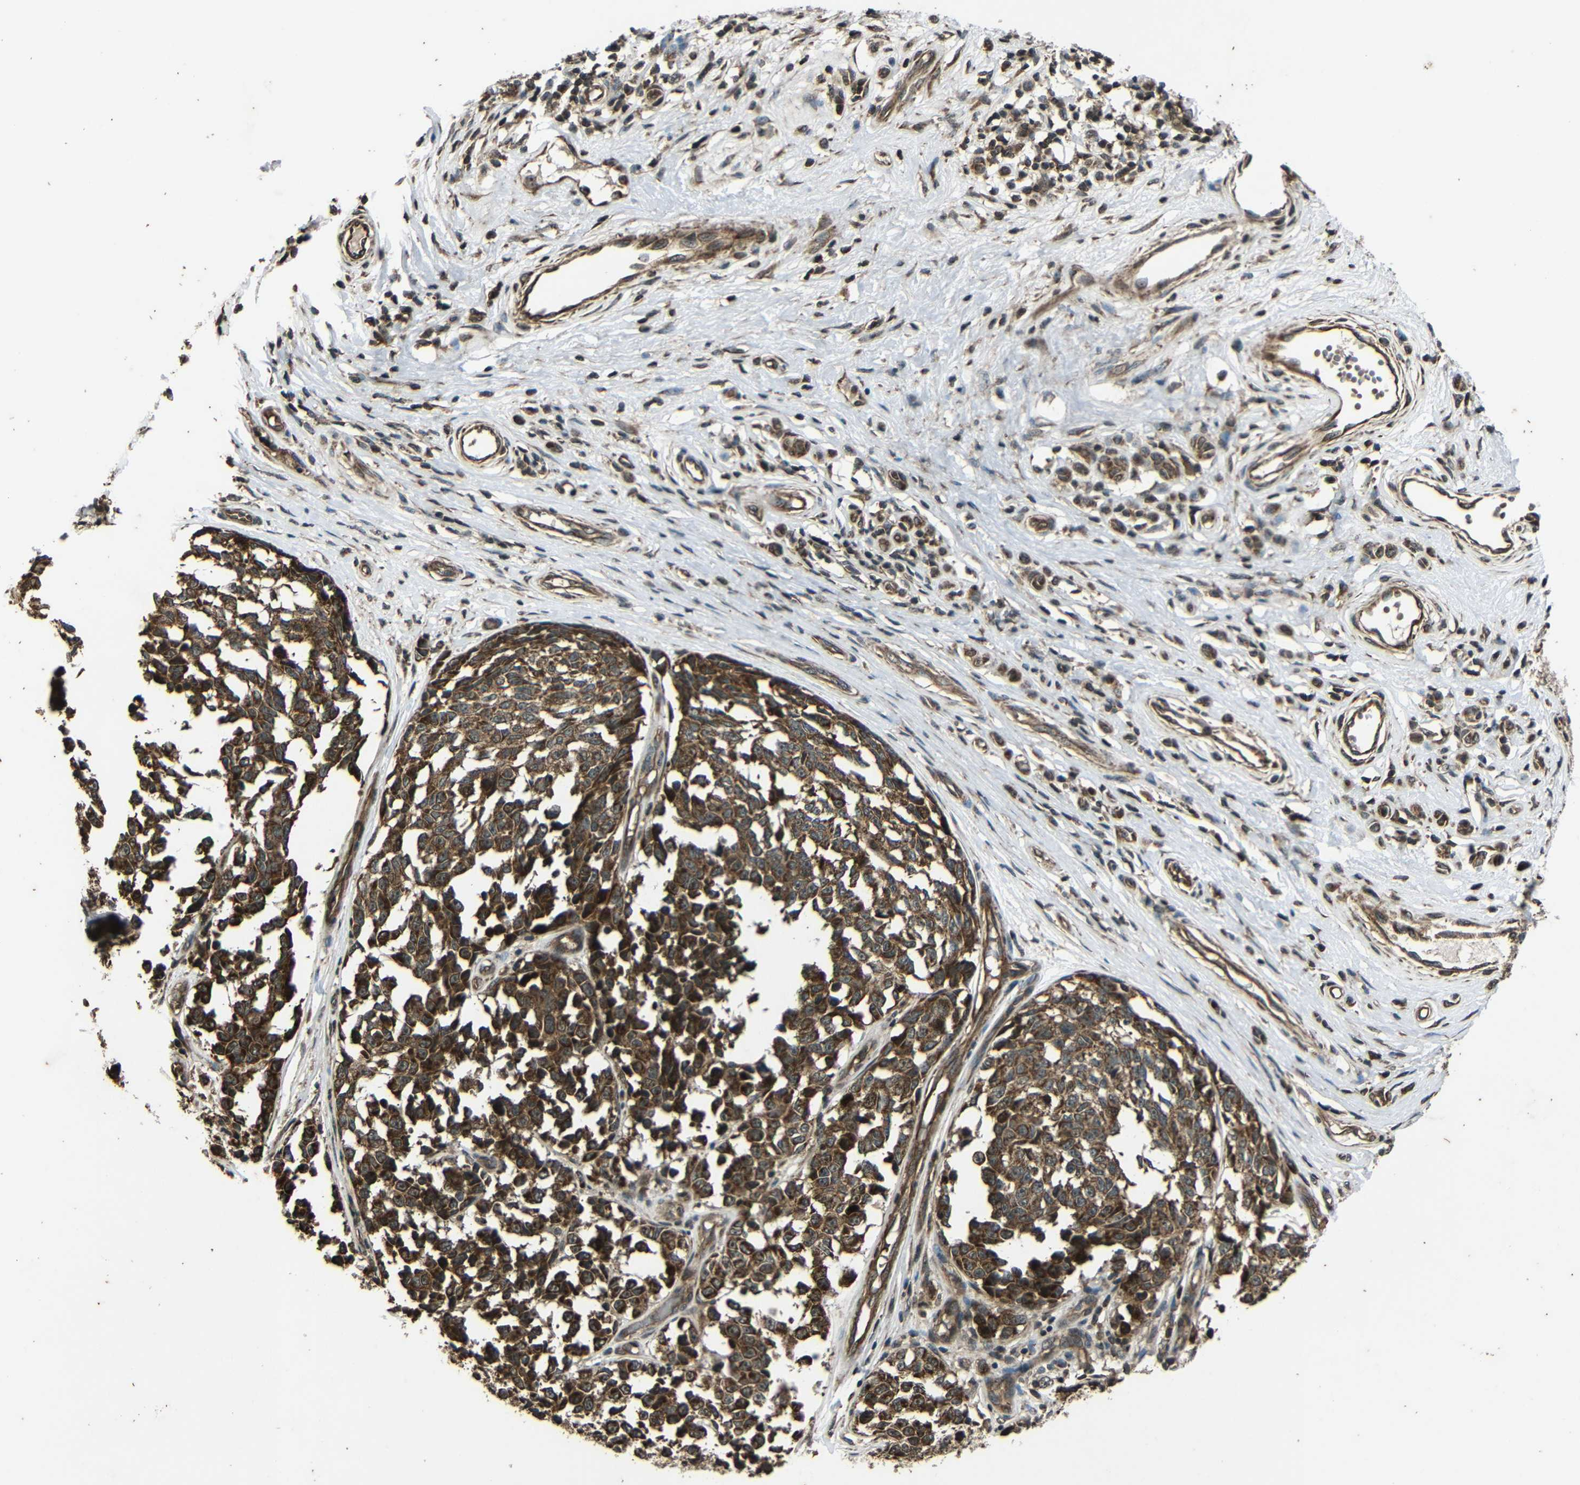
{"staining": {"intensity": "strong", "quantity": ">75%", "location": "cytoplasmic/membranous"}, "tissue": "melanoma", "cell_type": "Tumor cells", "image_type": "cancer", "snomed": [{"axis": "morphology", "description": "Malignant melanoma, NOS"}, {"axis": "topography", "description": "Skin"}], "caption": "The histopathology image displays a brown stain indicating the presence of a protein in the cytoplasmic/membranous of tumor cells in melanoma.", "gene": "PLK2", "patient": {"sex": "female", "age": 64}}